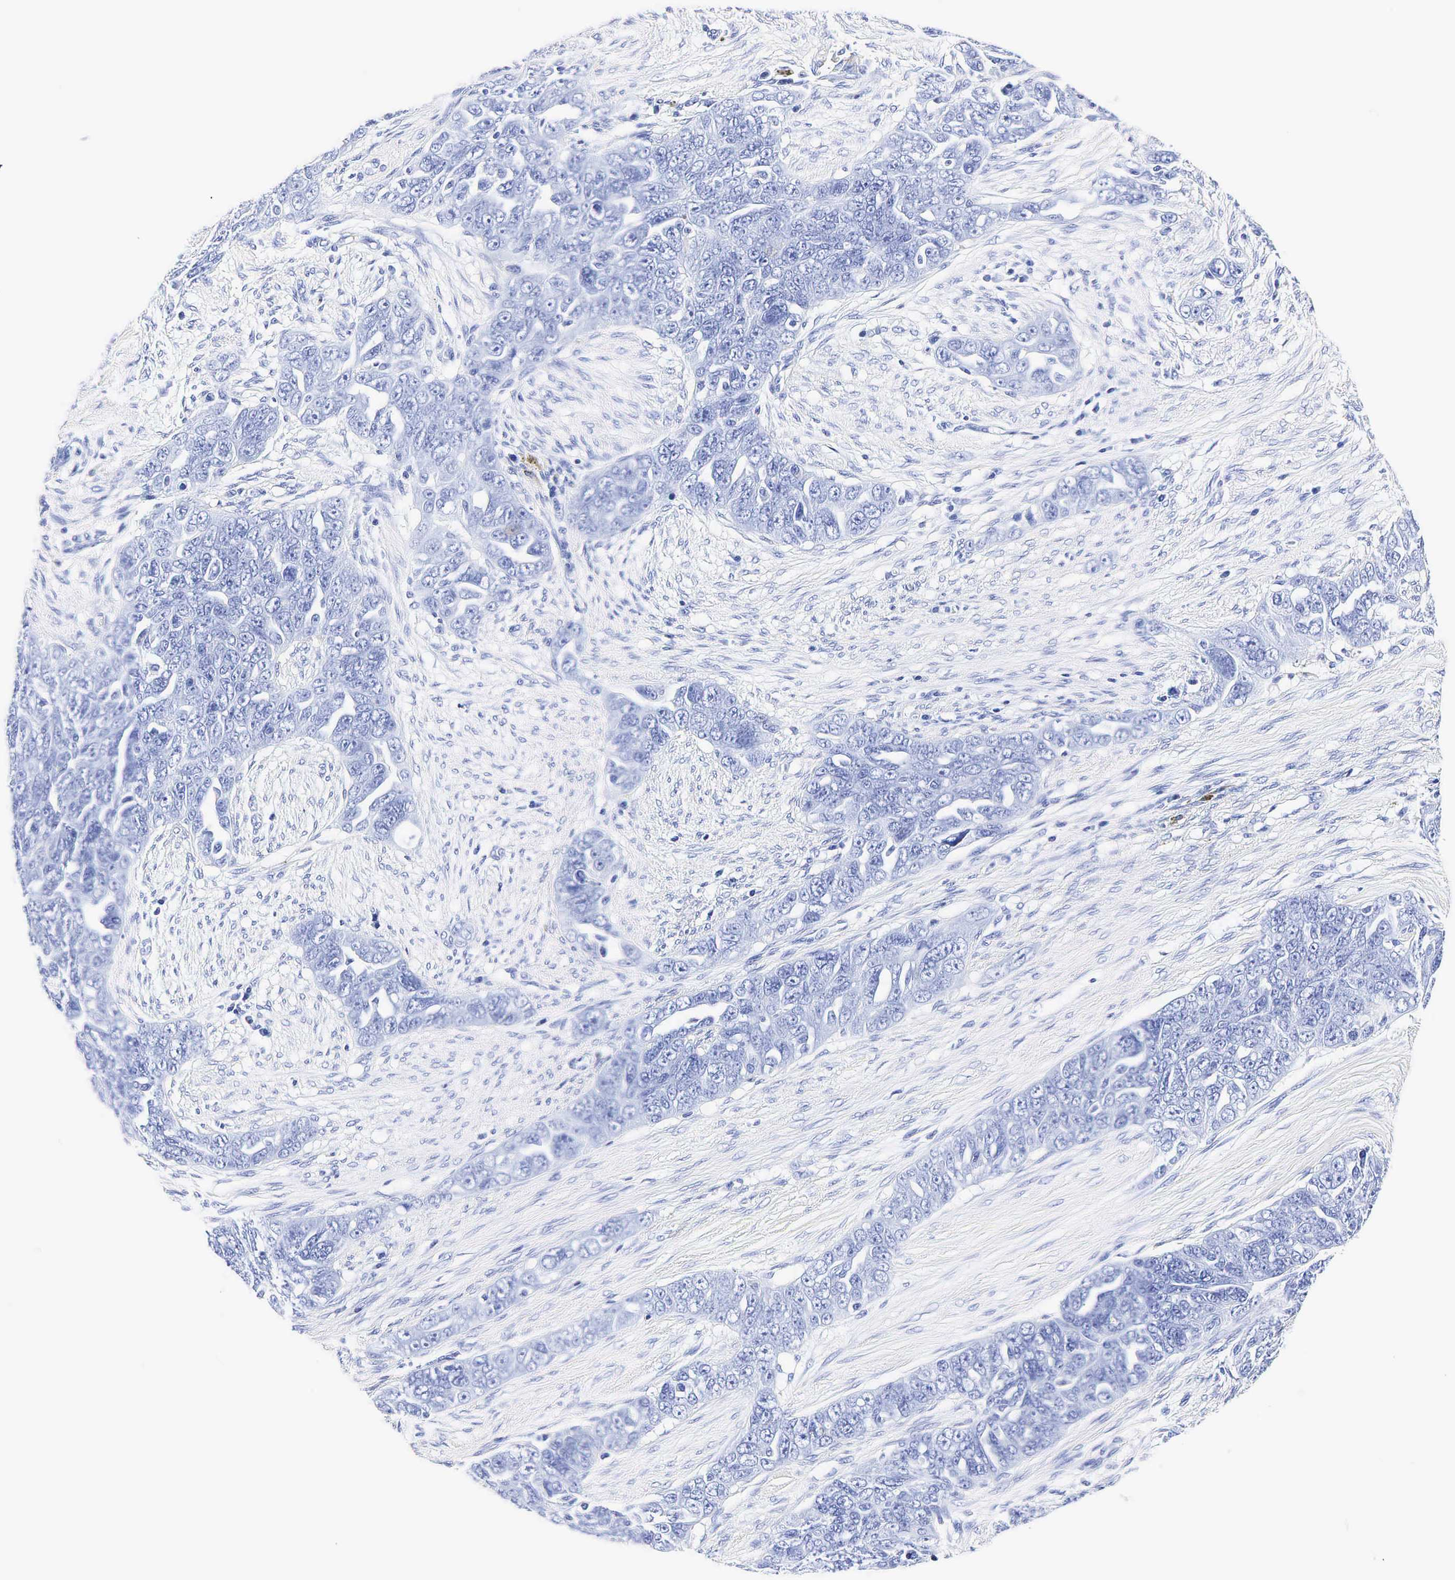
{"staining": {"intensity": "negative", "quantity": "none", "location": "none"}, "tissue": "ovarian cancer", "cell_type": "Tumor cells", "image_type": "cancer", "snomed": [{"axis": "morphology", "description": "Cystadenocarcinoma, serous, NOS"}, {"axis": "topography", "description": "Ovary"}], "caption": "Immunohistochemical staining of human ovarian serous cystadenocarcinoma displays no significant staining in tumor cells.", "gene": "KLK3", "patient": {"sex": "female", "age": 63}}